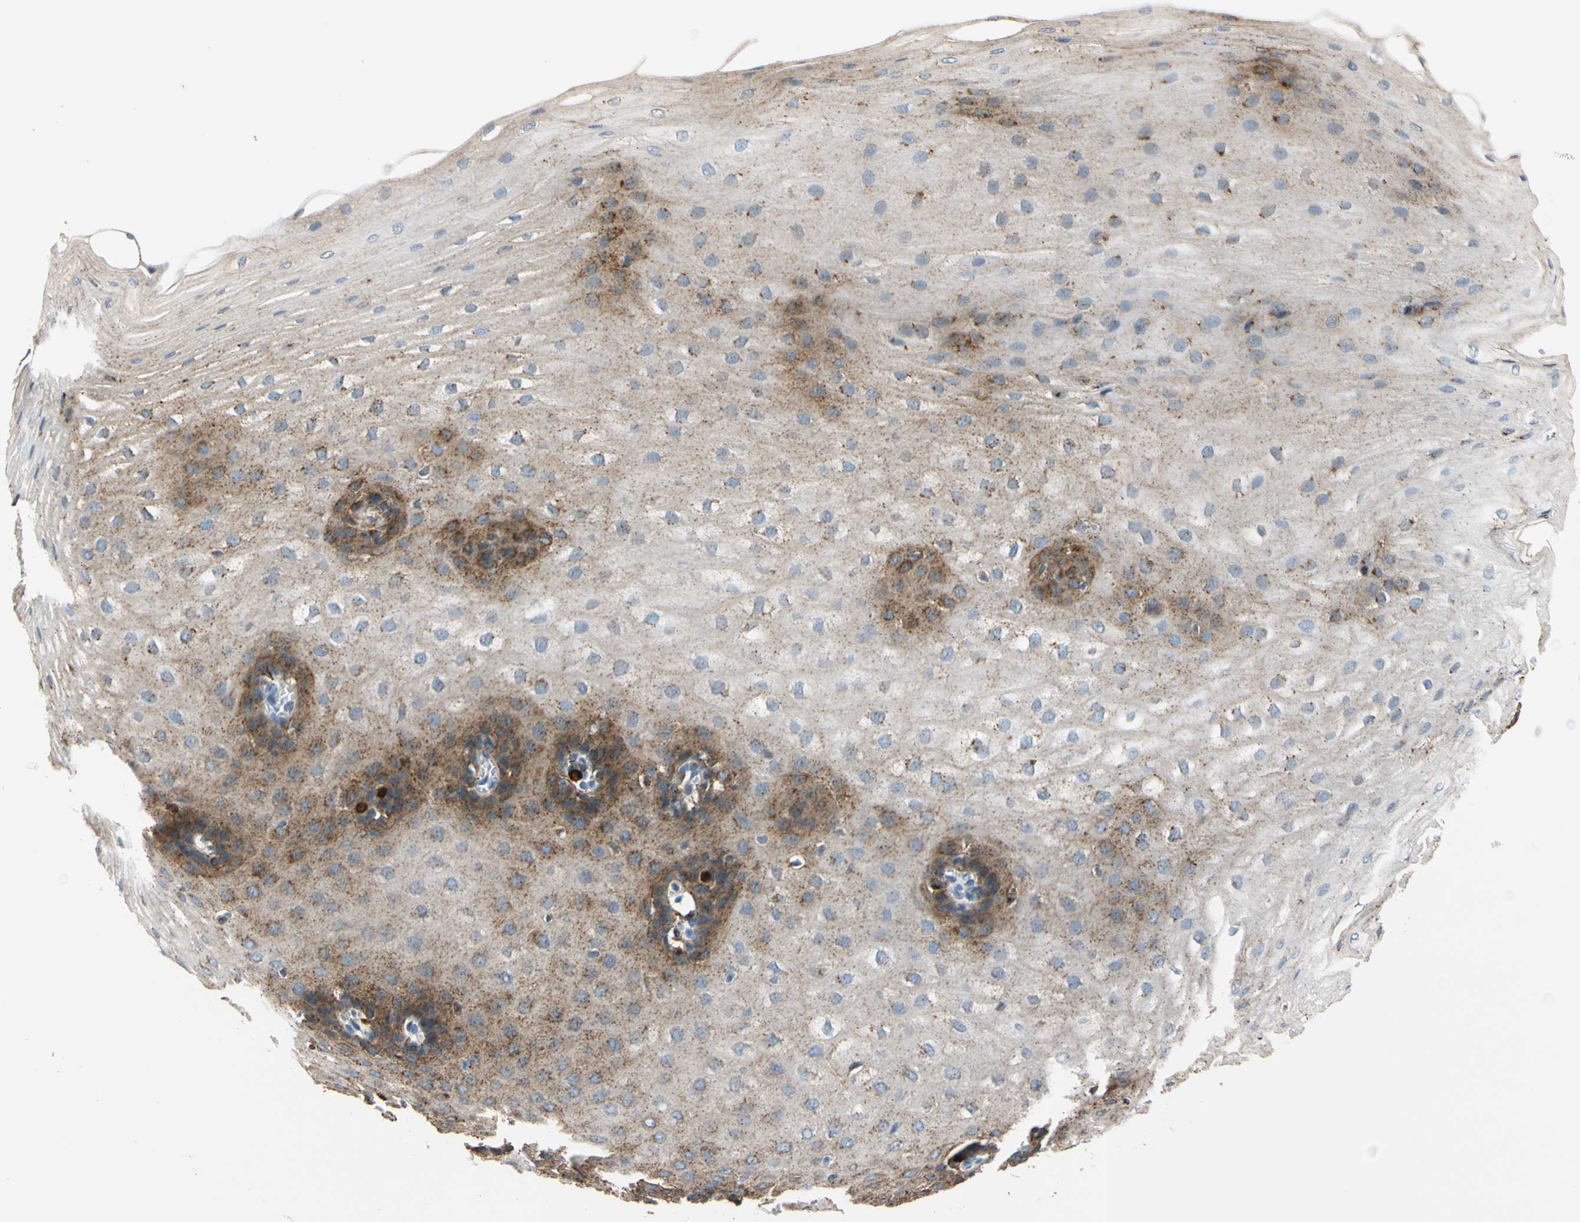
{"staining": {"intensity": "moderate", "quantity": "<25%", "location": "cytoplasmic/membranous"}, "tissue": "esophagus", "cell_type": "Squamous epithelial cells", "image_type": "normal", "snomed": [{"axis": "morphology", "description": "Normal tissue, NOS"}, {"axis": "topography", "description": "Esophagus"}], "caption": "Brown immunohistochemical staining in normal esophagus displays moderate cytoplasmic/membranous expression in approximately <25% of squamous epithelial cells.", "gene": "GM2A", "patient": {"sex": "male", "age": 70}}